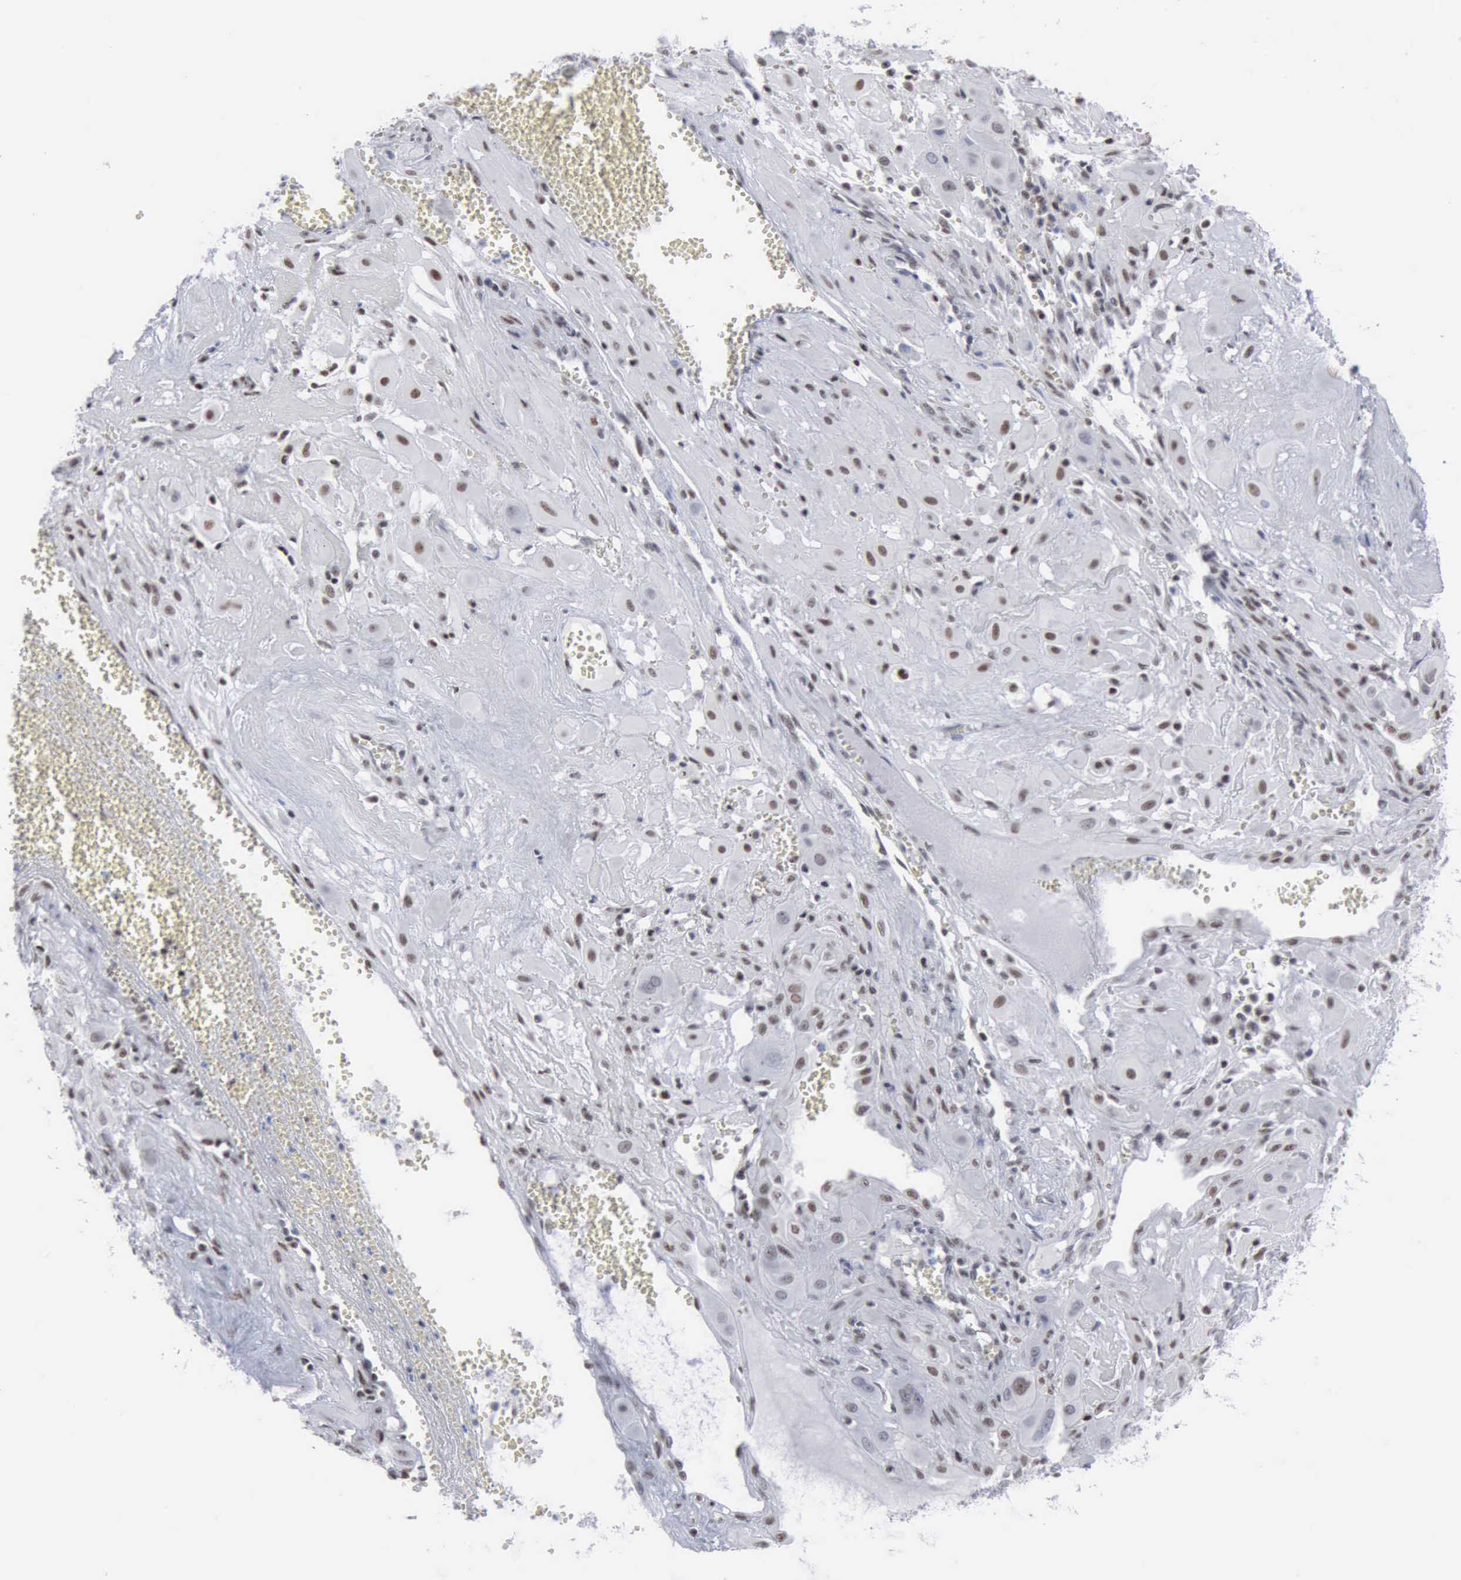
{"staining": {"intensity": "moderate", "quantity": "25%-75%", "location": "nuclear"}, "tissue": "cervical cancer", "cell_type": "Tumor cells", "image_type": "cancer", "snomed": [{"axis": "morphology", "description": "Squamous cell carcinoma, NOS"}, {"axis": "topography", "description": "Cervix"}], "caption": "DAB immunohistochemical staining of cervical squamous cell carcinoma reveals moderate nuclear protein staining in about 25%-75% of tumor cells.", "gene": "XPA", "patient": {"sex": "female", "age": 34}}